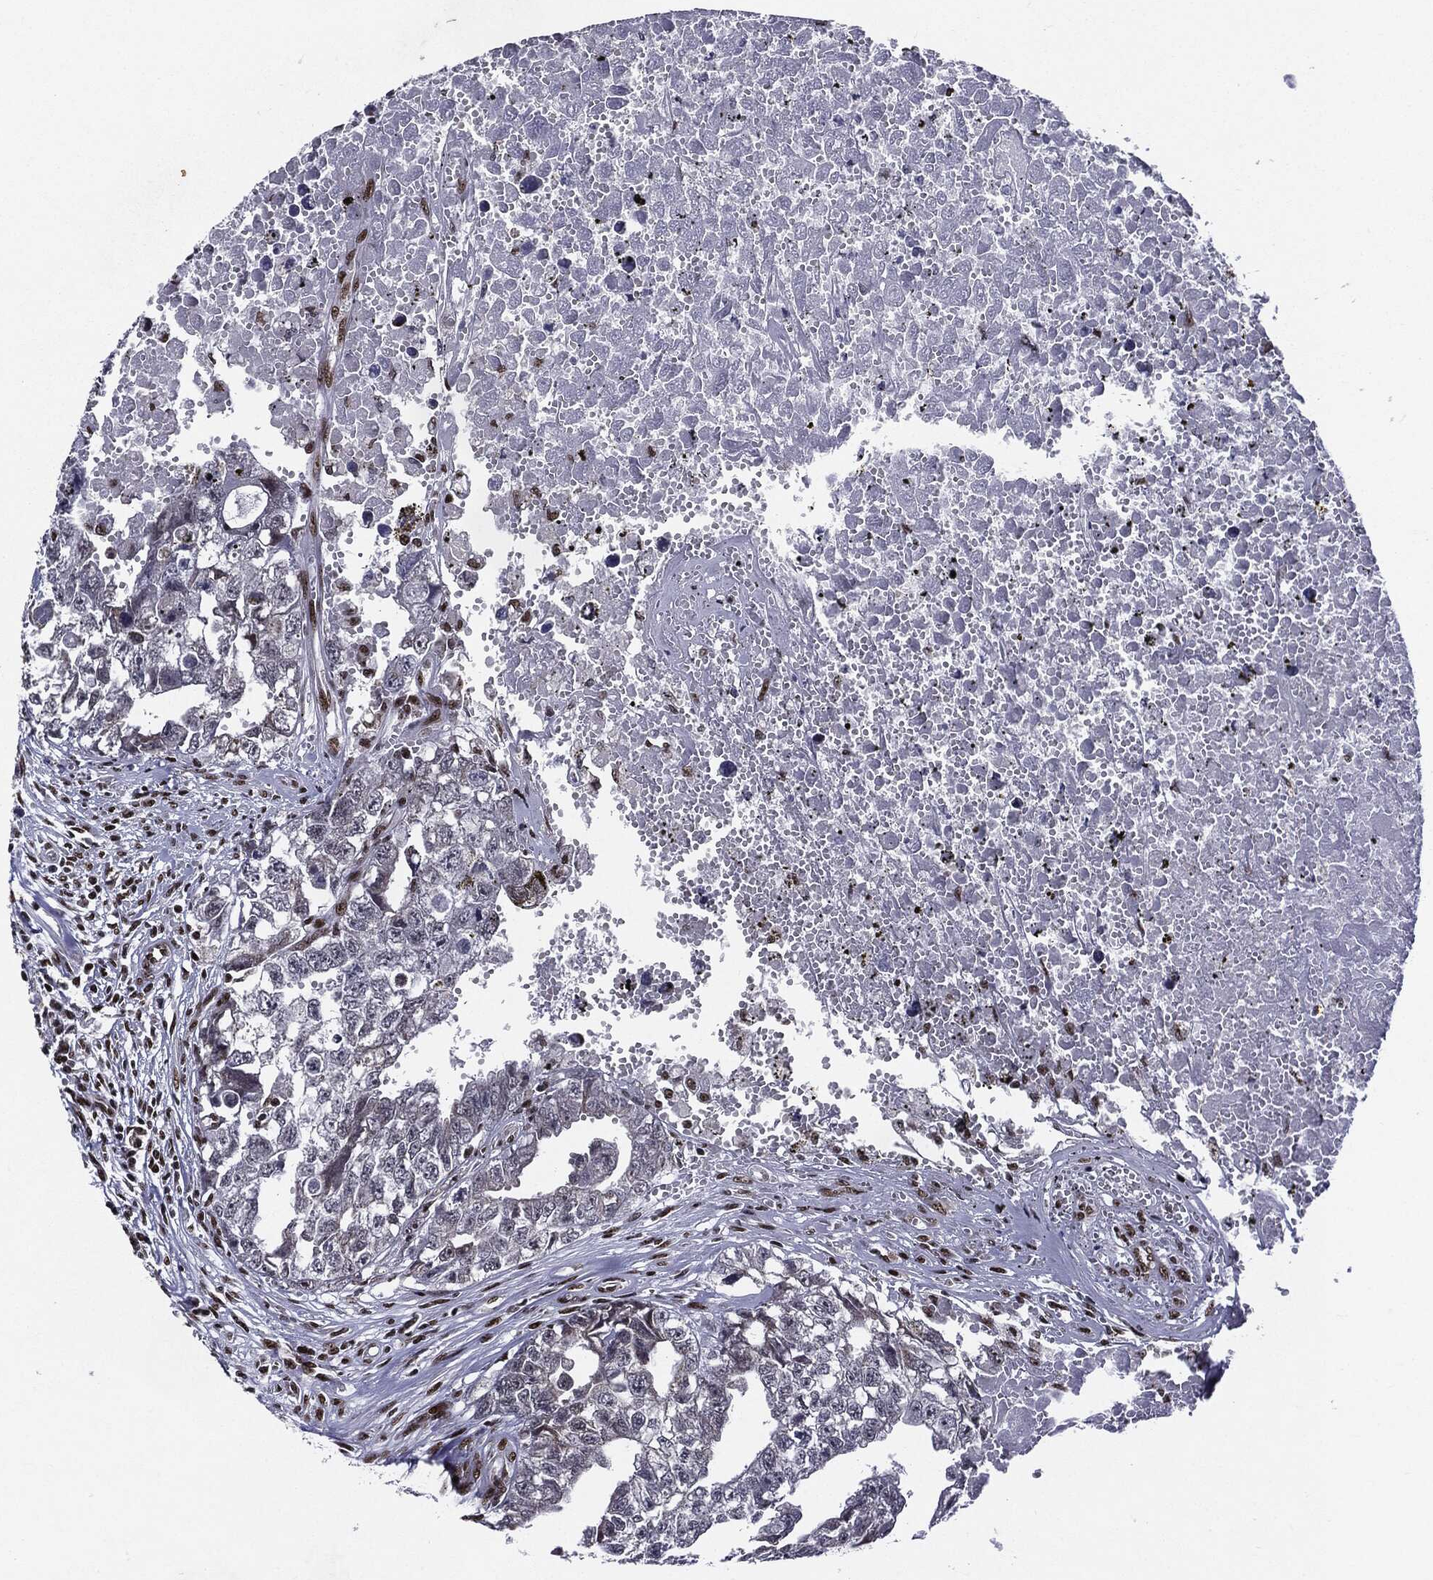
{"staining": {"intensity": "negative", "quantity": "none", "location": "none"}, "tissue": "testis cancer", "cell_type": "Tumor cells", "image_type": "cancer", "snomed": [{"axis": "morphology", "description": "Seminoma, NOS"}, {"axis": "morphology", "description": "Carcinoma, Embryonal, NOS"}, {"axis": "topography", "description": "Testis"}], "caption": "Immunohistochemistry image of neoplastic tissue: embryonal carcinoma (testis) stained with DAB reveals no significant protein expression in tumor cells. Brightfield microscopy of IHC stained with DAB (brown) and hematoxylin (blue), captured at high magnification.", "gene": "ZFP91", "patient": {"sex": "male", "age": 22}}